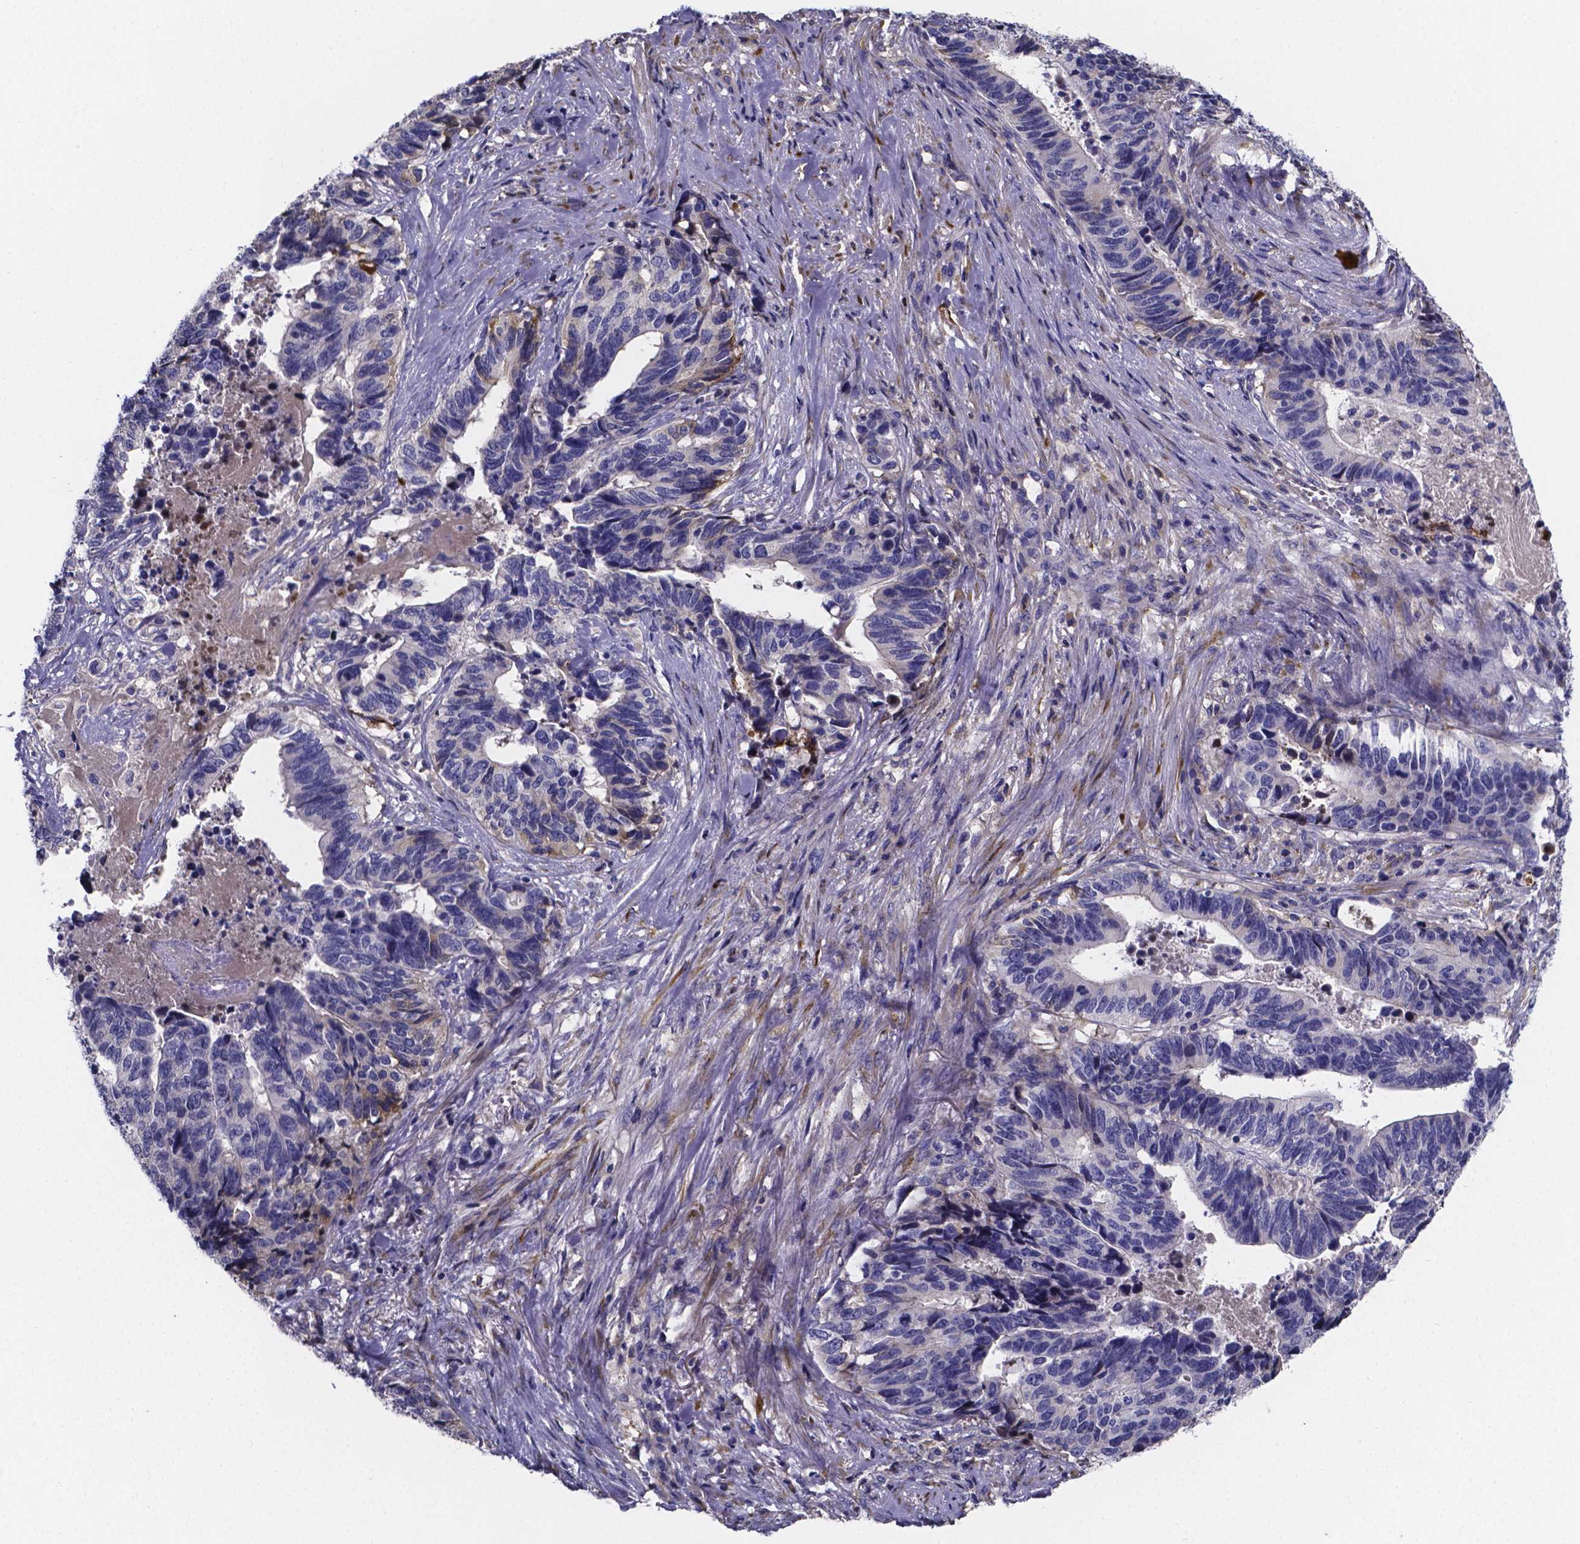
{"staining": {"intensity": "negative", "quantity": "none", "location": "none"}, "tissue": "stomach cancer", "cell_type": "Tumor cells", "image_type": "cancer", "snomed": [{"axis": "morphology", "description": "Adenocarcinoma, NOS"}, {"axis": "topography", "description": "Stomach, upper"}], "caption": "Immunohistochemistry (IHC) of human adenocarcinoma (stomach) exhibits no expression in tumor cells. The staining was performed using DAB to visualize the protein expression in brown, while the nuclei were stained in blue with hematoxylin (Magnification: 20x).", "gene": "SFRP4", "patient": {"sex": "female", "age": 67}}